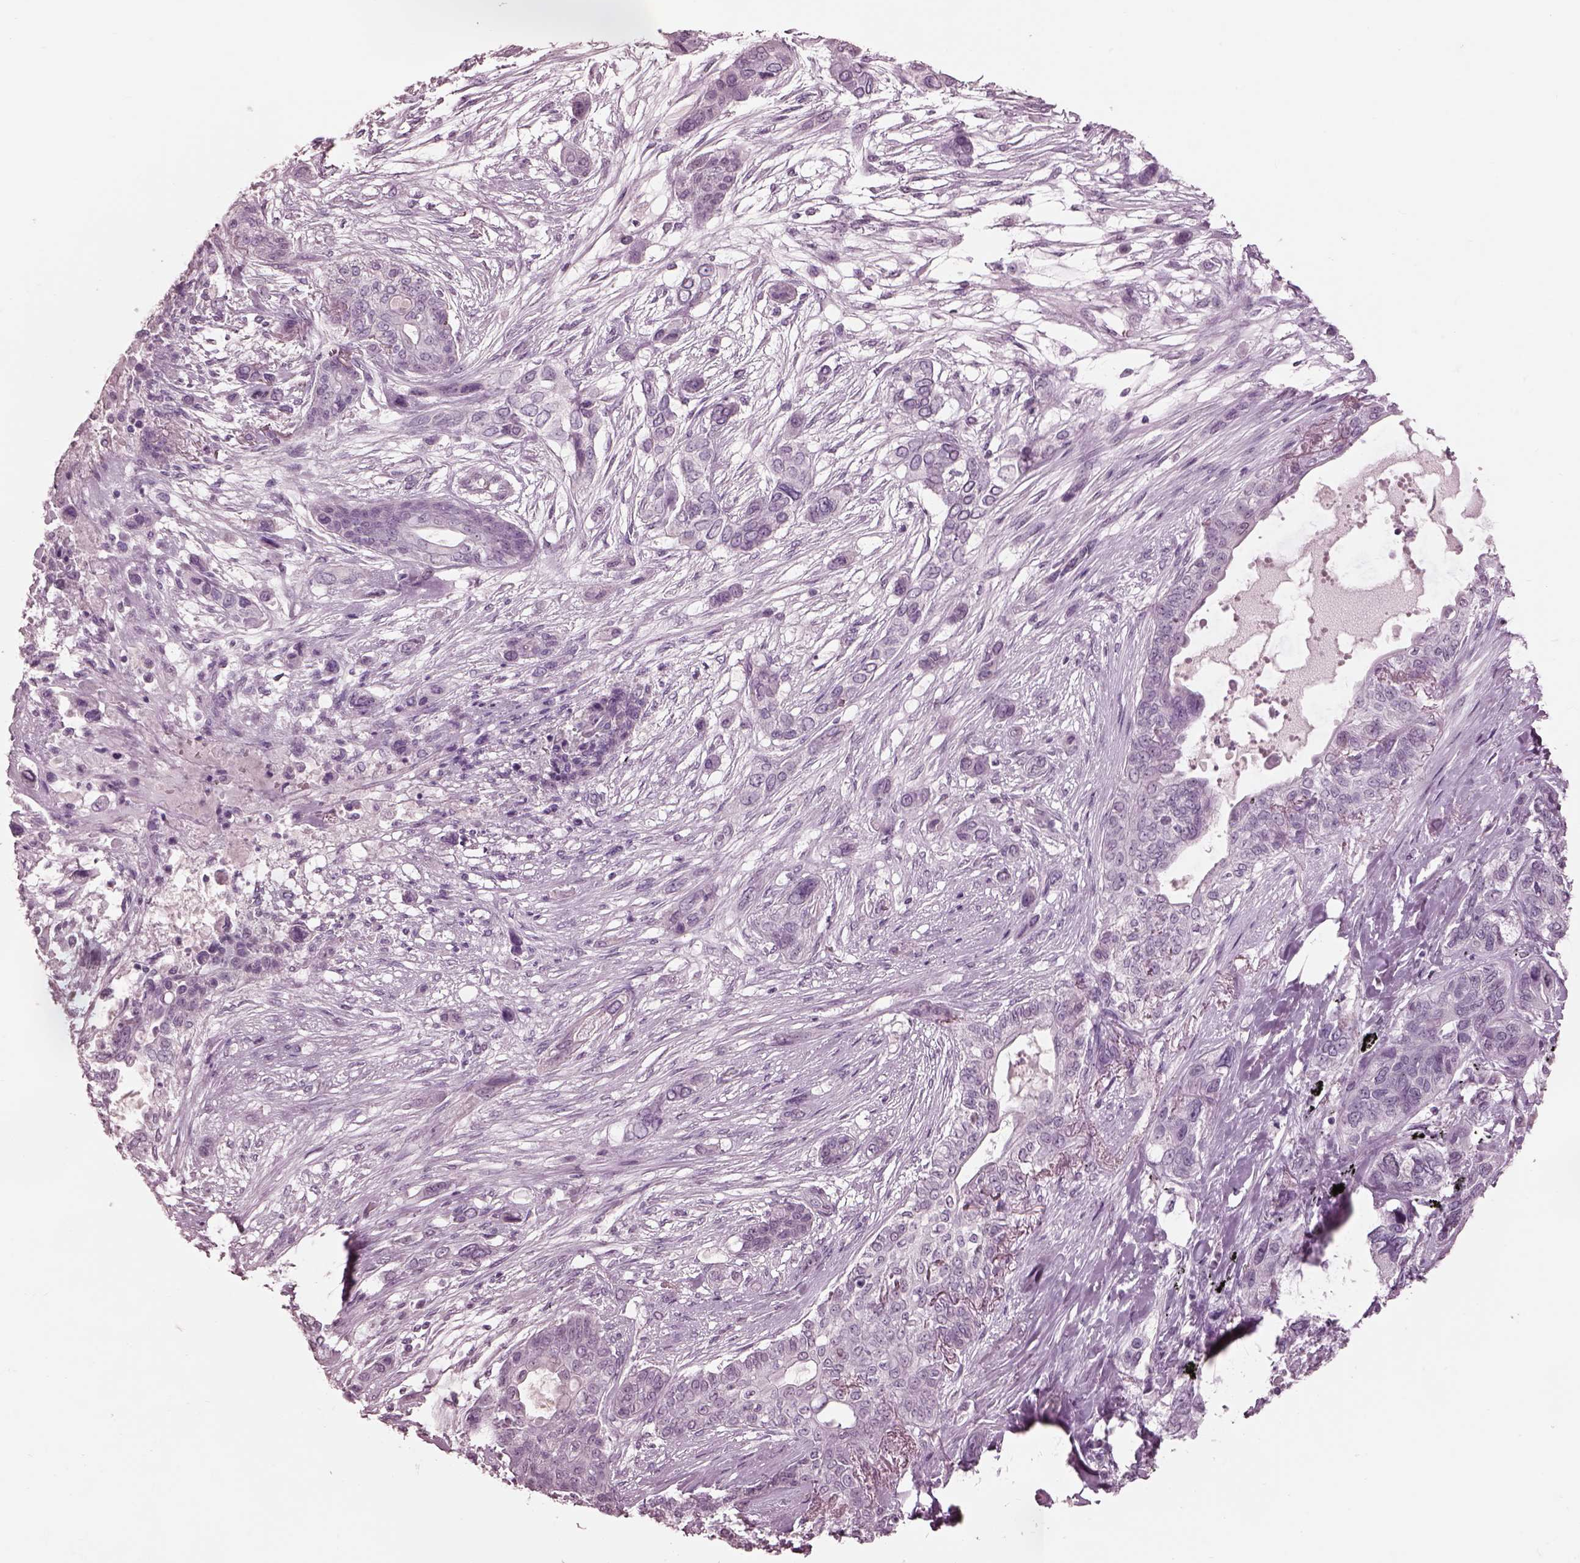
{"staining": {"intensity": "negative", "quantity": "none", "location": "none"}, "tissue": "lung cancer", "cell_type": "Tumor cells", "image_type": "cancer", "snomed": [{"axis": "morphology", "description": "Squamous cell carcinoma, NOS"}, {"axis": "topography", "description": "Lung"}], "caption": "IHC histopathology image of lung cancer stained for a protein (brown), which demonstrates no expression in tumor cells.", "gene": "GARIN4", "patient": {"sex": "female", "age": 70}}